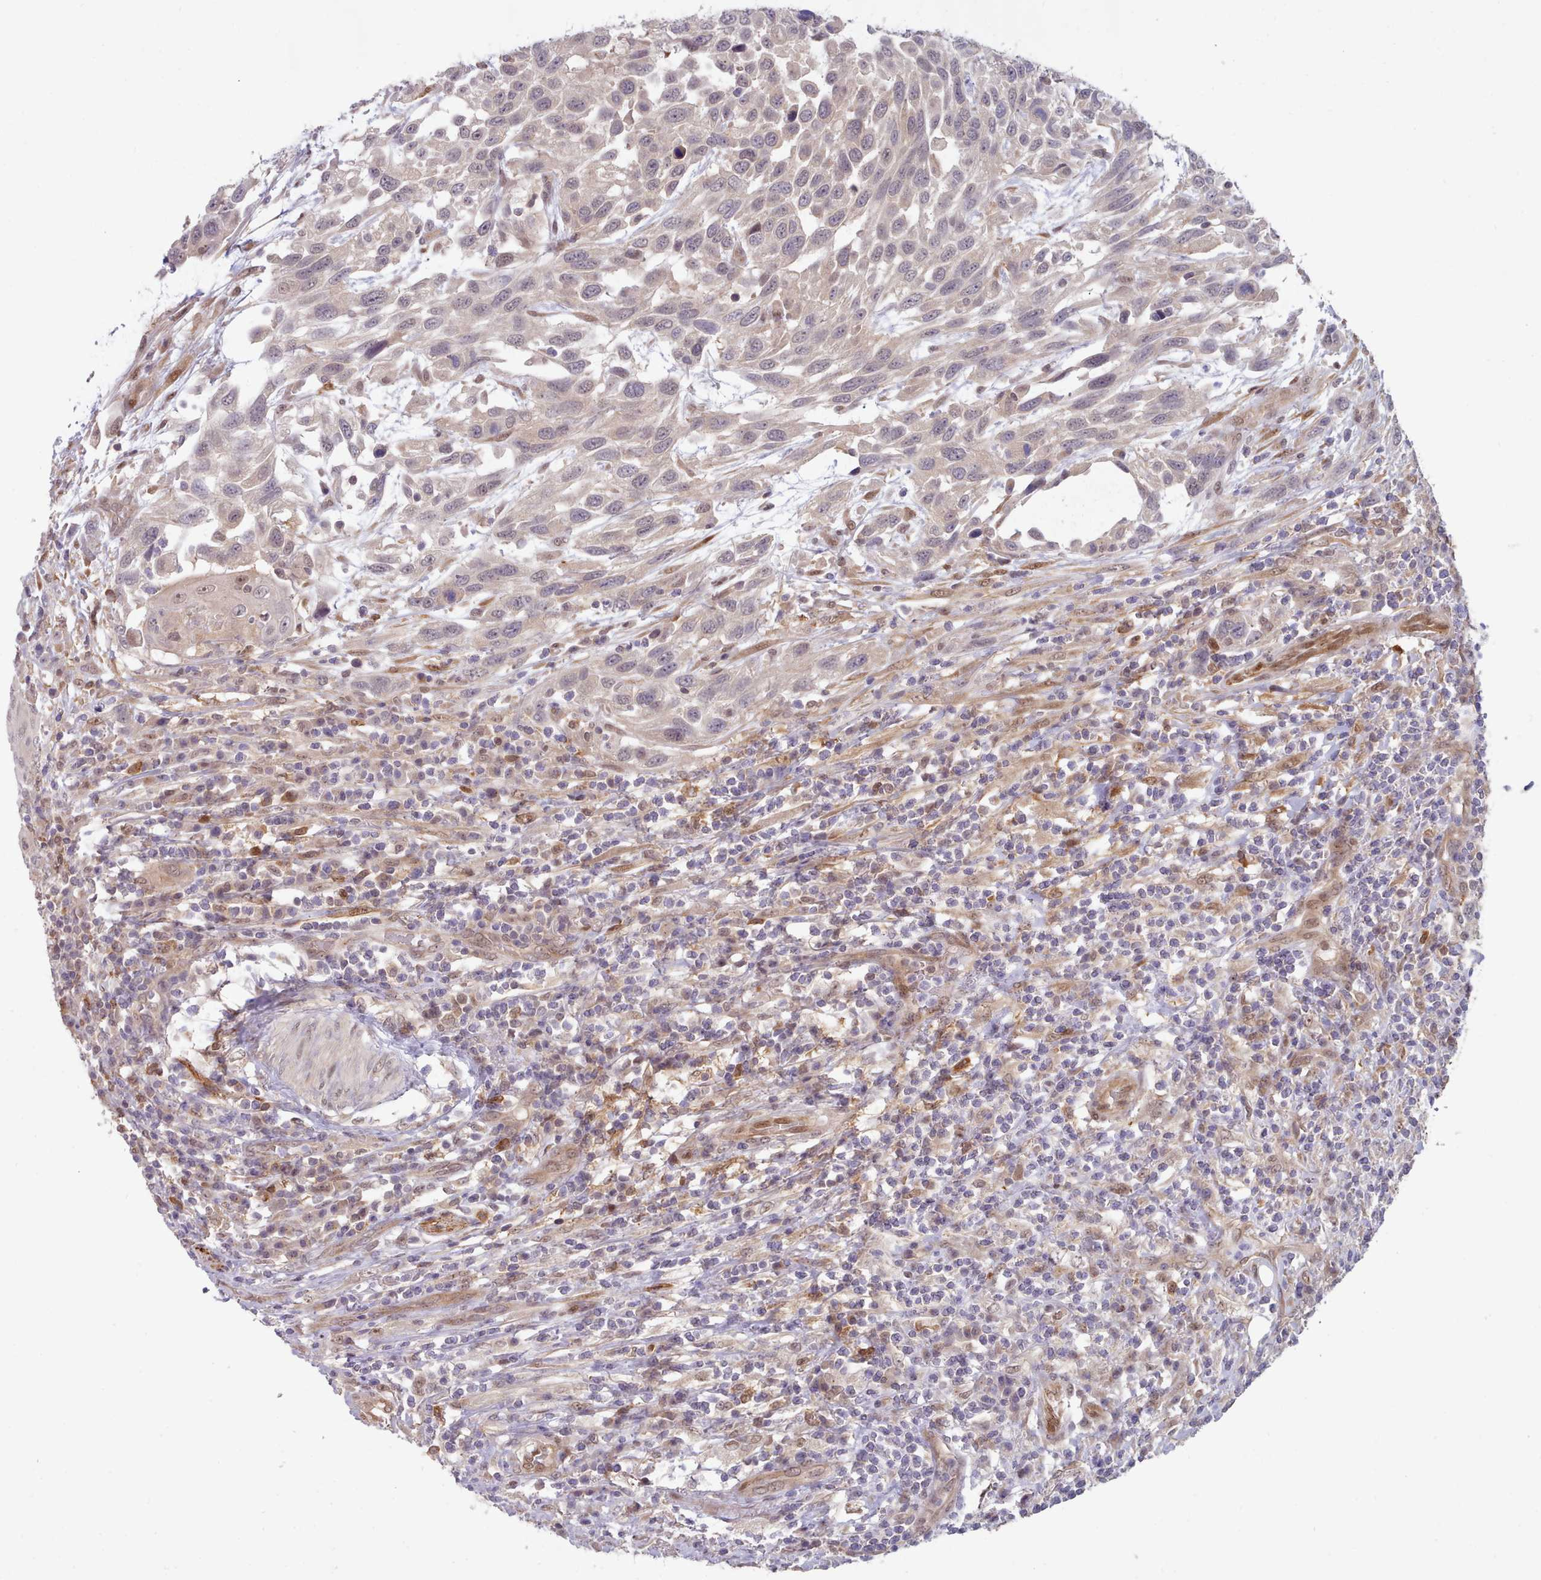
{"staining": {"intensity": "weak", "quantity": "25%-75%", "location": "cytoplasmic/membranous,nuclear"}, "tissue": "urothelial cancer", "cell_type": "Tumor cells", "image_type": "cancer", "snomed": [{"axis": "morphology", "description": "Urothelial carcinoma, High grade"}, {"axis": "topography", "description": "Urinary bladder"}], "caption": "Immunohistochemical staining of human high-grade urothelial carcinoma demonstrates weak cytoplasmic/membranous and nuclear protein staining in about 25%-75% of tumor cells. (brown staining indicates protein expression, while blue staining denotes nuclei).", "gene": "CES3", "patient": {"sex": "female", "age": 70}}